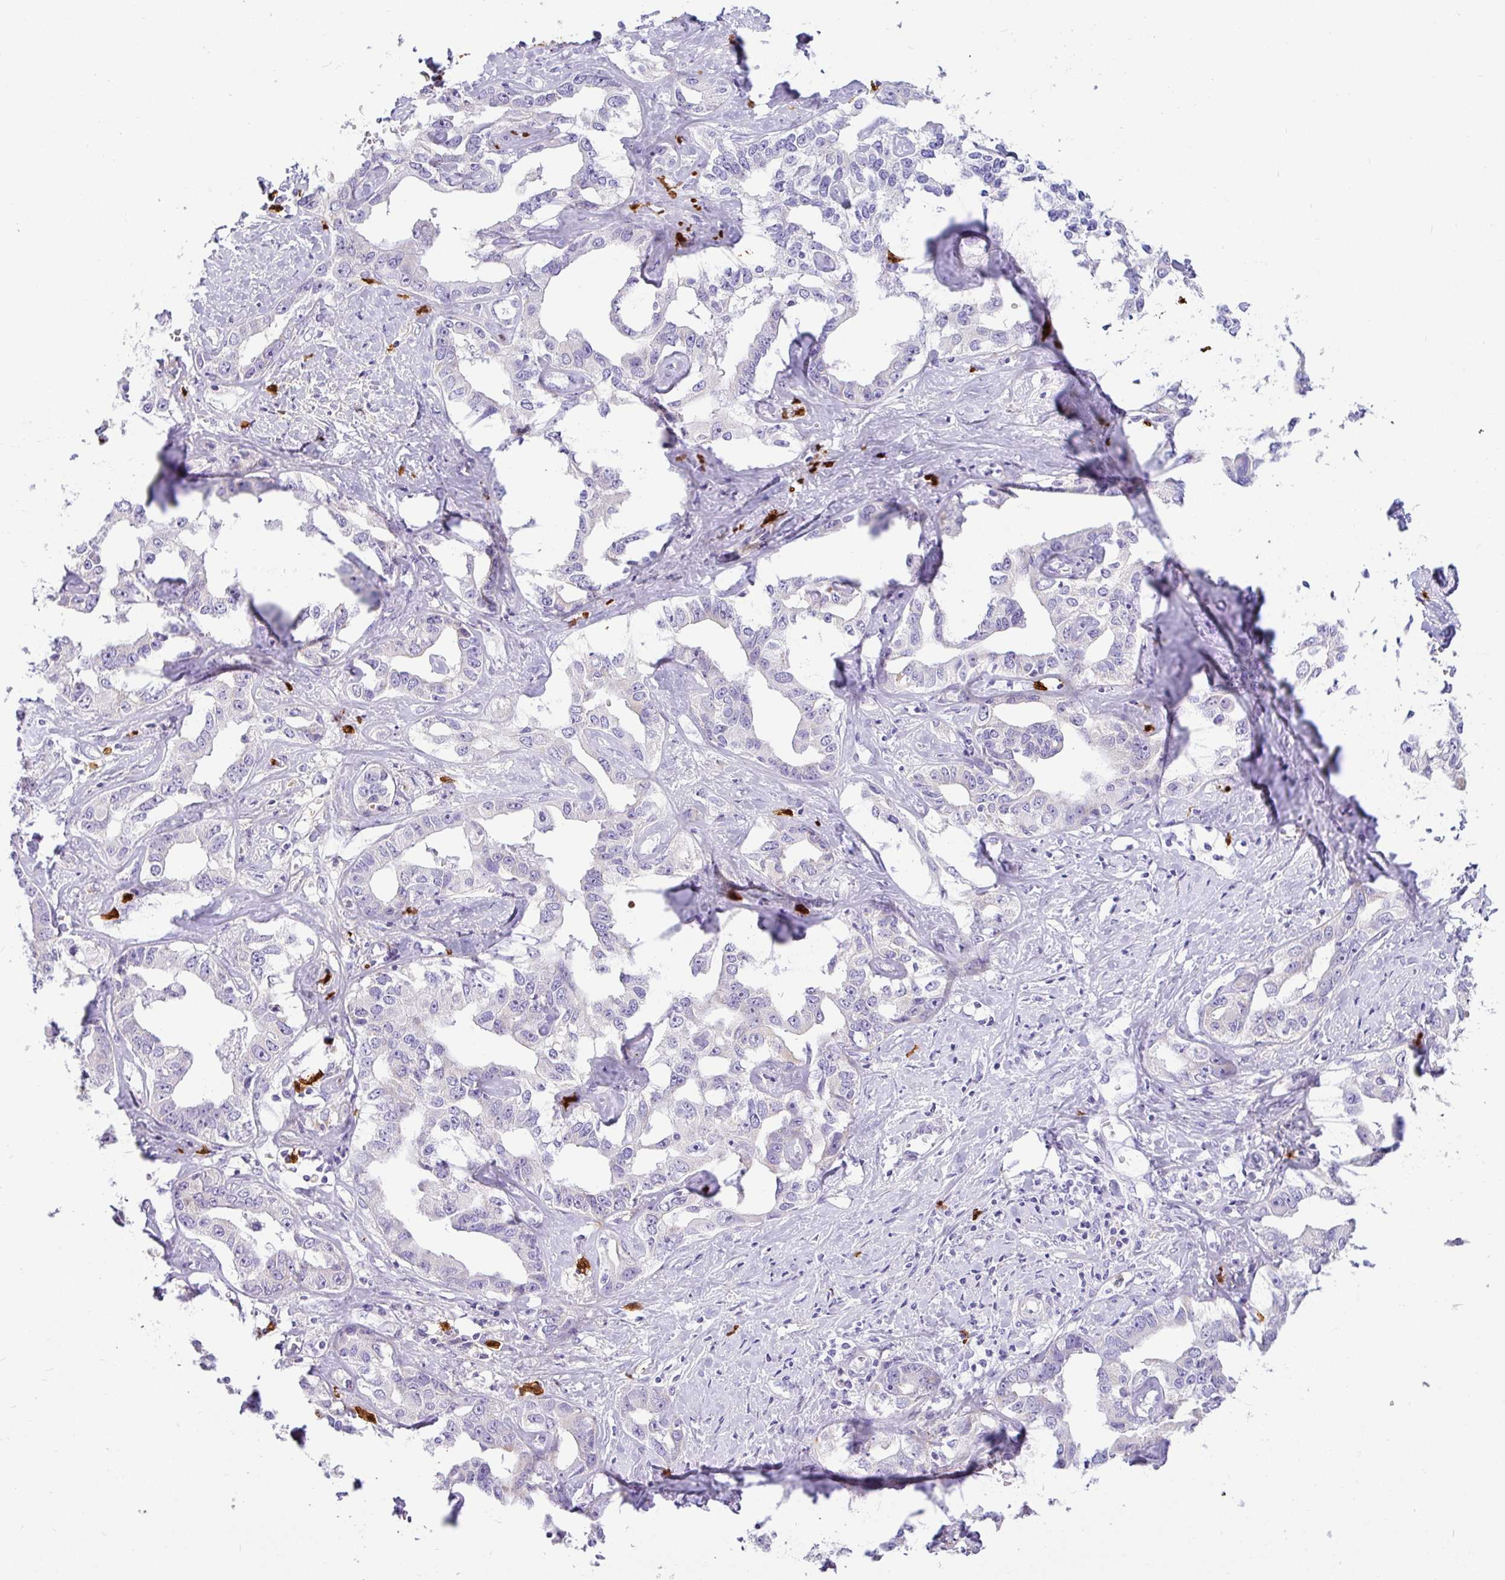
{"staining": {"intensity": "negative", "quantity": "none", "location": "none"}, "tissue": "liver cancer", "cell_type": "Tumor cells", "image_type": "cancer", "snomed": [{"axis": "morphology", "description": "Cholangiocarcinoma"}, {"axis": "topography", "description": "Liver"}], "caption": "Immunohistochemistry of human liver cholangiocarcinoma demonstrates no expression in tumor cells.", "gene": "SH2D3C", "patient": {"sex": "male", "age": 59}}